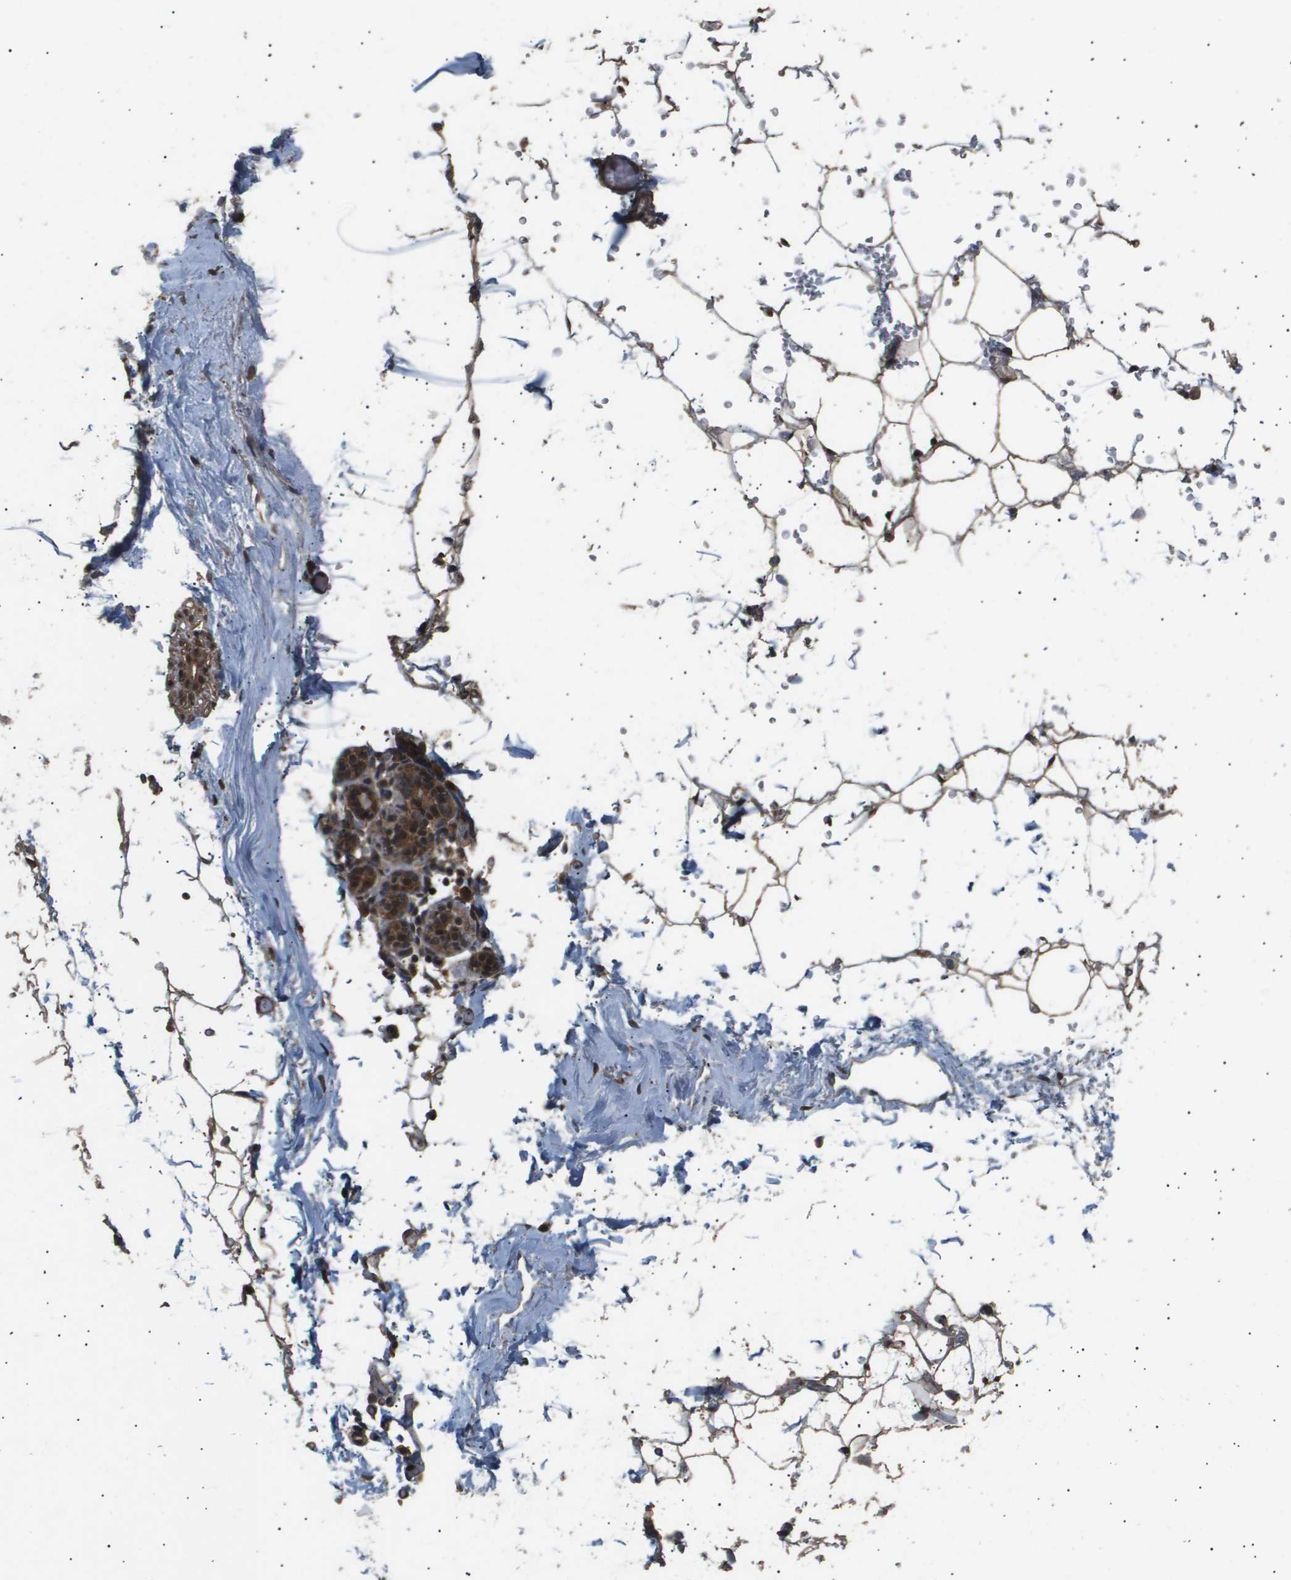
{"staining": {"intensity": "moderate", "quantity": ">75%", "location": "cytoplasmic/membranous,nuclear"}, "tissue": "adipose tissue", "cell_type": "Adipocytes", "image_type": "normal", "snomed": [{"axis": "morphology", "description": "Normal tissue, NOS"}, {"axis": "topography", "description": "Breast"}, {"axis": "topography", "description": "Soft tissue"}], "caption": "IHC of unremarkable human adipose tissue exhibits medium levels of moderate cytoplasmic/membranous,nuclear staining in approximately >75% of adipocytes. The protein is shown in brown color, while the nuclei are stained blue.", "gene": "ING1", "patient": {"sex": "female", "age": 75}}